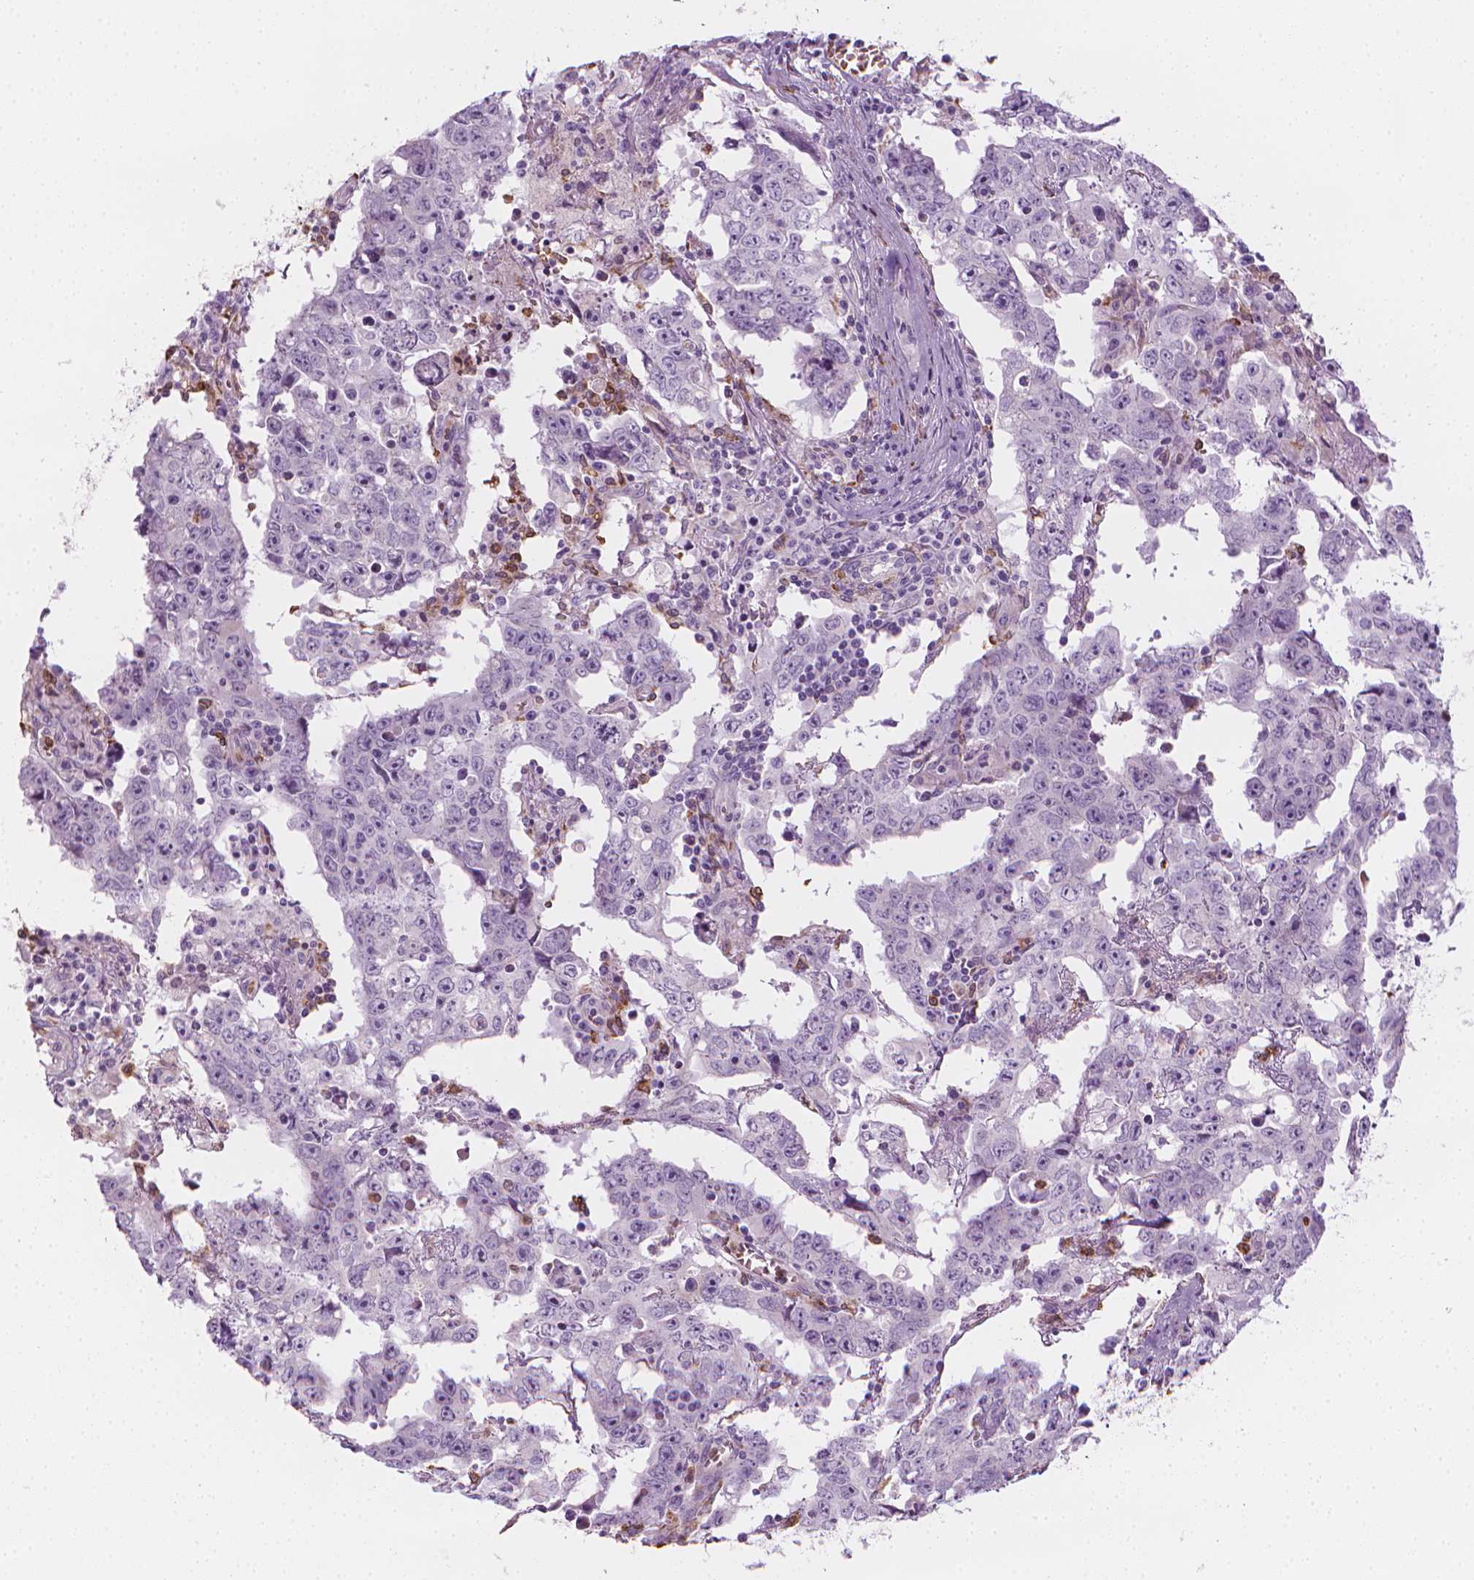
{"staining": {"intensity": "negative", "quantity": "none", "location": "none"}, "tissue": "testis cancer", "cell_type": "Tumor cells", "image_type": "cancer", "snomed": [{"axis": "morphology", "description": "Carcinoma, Embryonal, NOS"}, {"axis": "topography", "description": "Testis"}], "caption": "Protein analysis of testis cancer (embryonal carcinoma) reveals no significant positivity in tumor cells. (DAB immunohistochemistry (IHC), high magnification).", "gene": "CES1", "patient": {"sex": "male", "age": 22}}